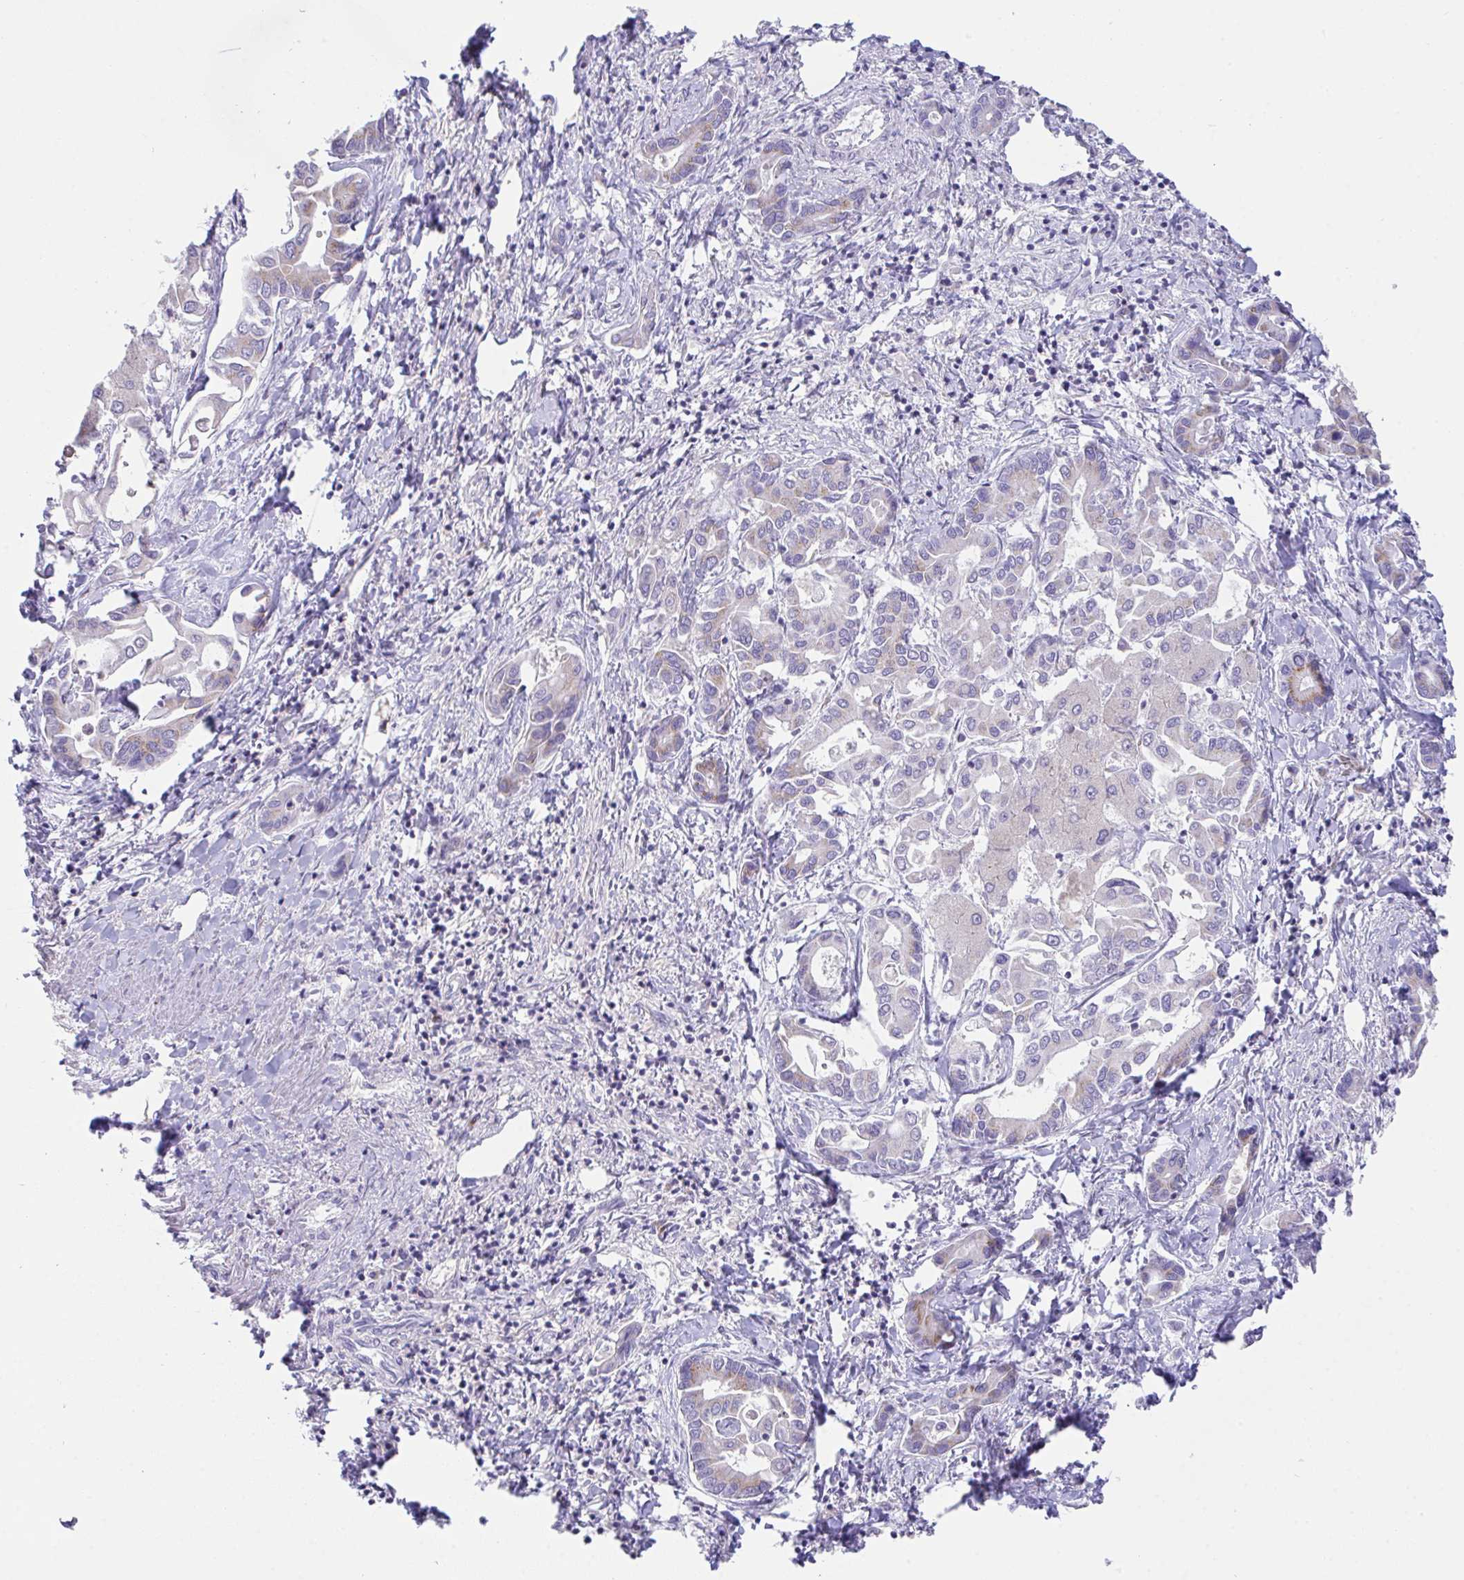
{"staining": {"intensity": "moderate", "quantity": "<25%", "location": "cytoplasmic/membranous"}, "tissue": "liver cancer", "cell_type": "Tumor cells", "image_type": "cancer", "snomed": [{"axis": "morphology", "description": "Cholangiocarcinoma"}, {"axis": "topography", "description": "Liver"}], "caption": "Protein staining of liver cancer tissue demonstrates moderate cytoplasmic/membranous positivity in approximately <25% of tumor cells. (IHC, brightfield microscopy, high magnification).", "gene": "MIA3", "patient": {"sex": "male", "age": 66}}